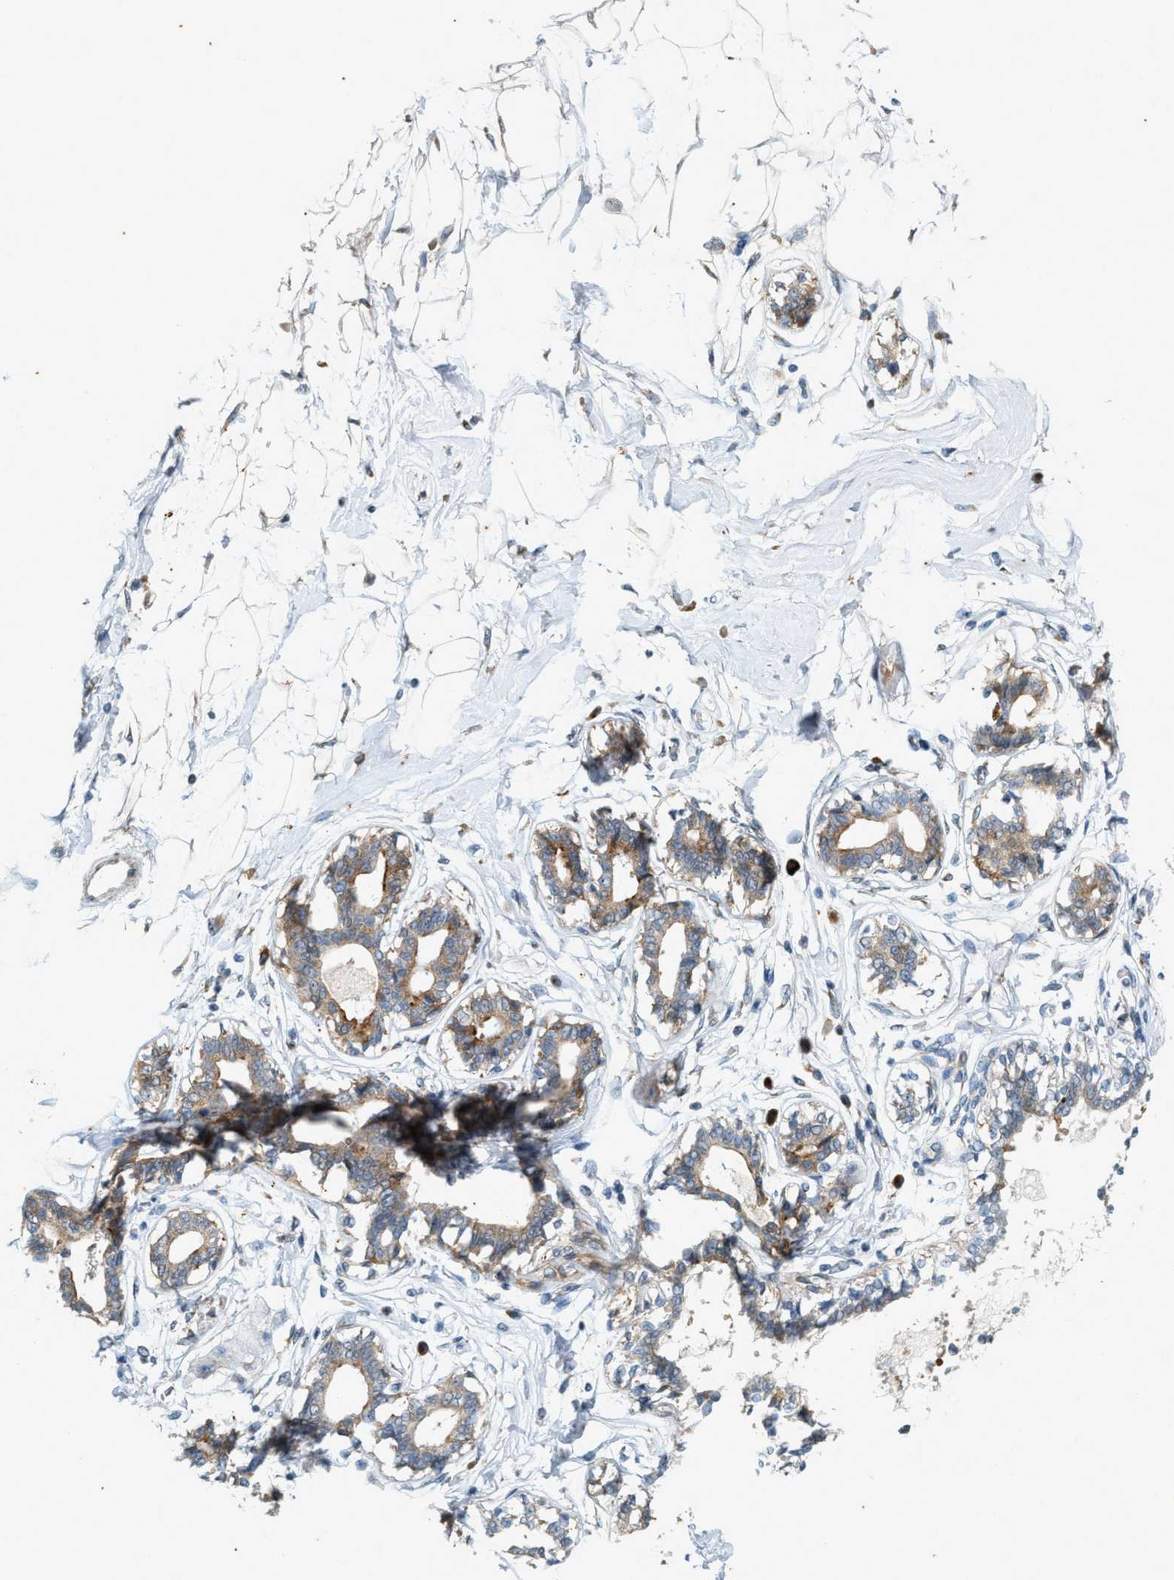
{"staining": {"intensity": "weak", "quantity": ">75%", "location": "cytoplasmic/membranous"}, "tissue": "breast", "cell_type": "Adipocytes", "image_type": "normal", "snomed": [{"axis": "morphology", "description": "Normal tissue, NOS"}, {"axis": "topography", "description": "Breast"}], "caption": "Protein positivity by immunohistochemistry exhibits weak cytoplasmic/membranous positivity in about >75% of adipocytes in normal breast.", "gene": "CHPF2", "patient": {"sex": "female", "age": 45}}